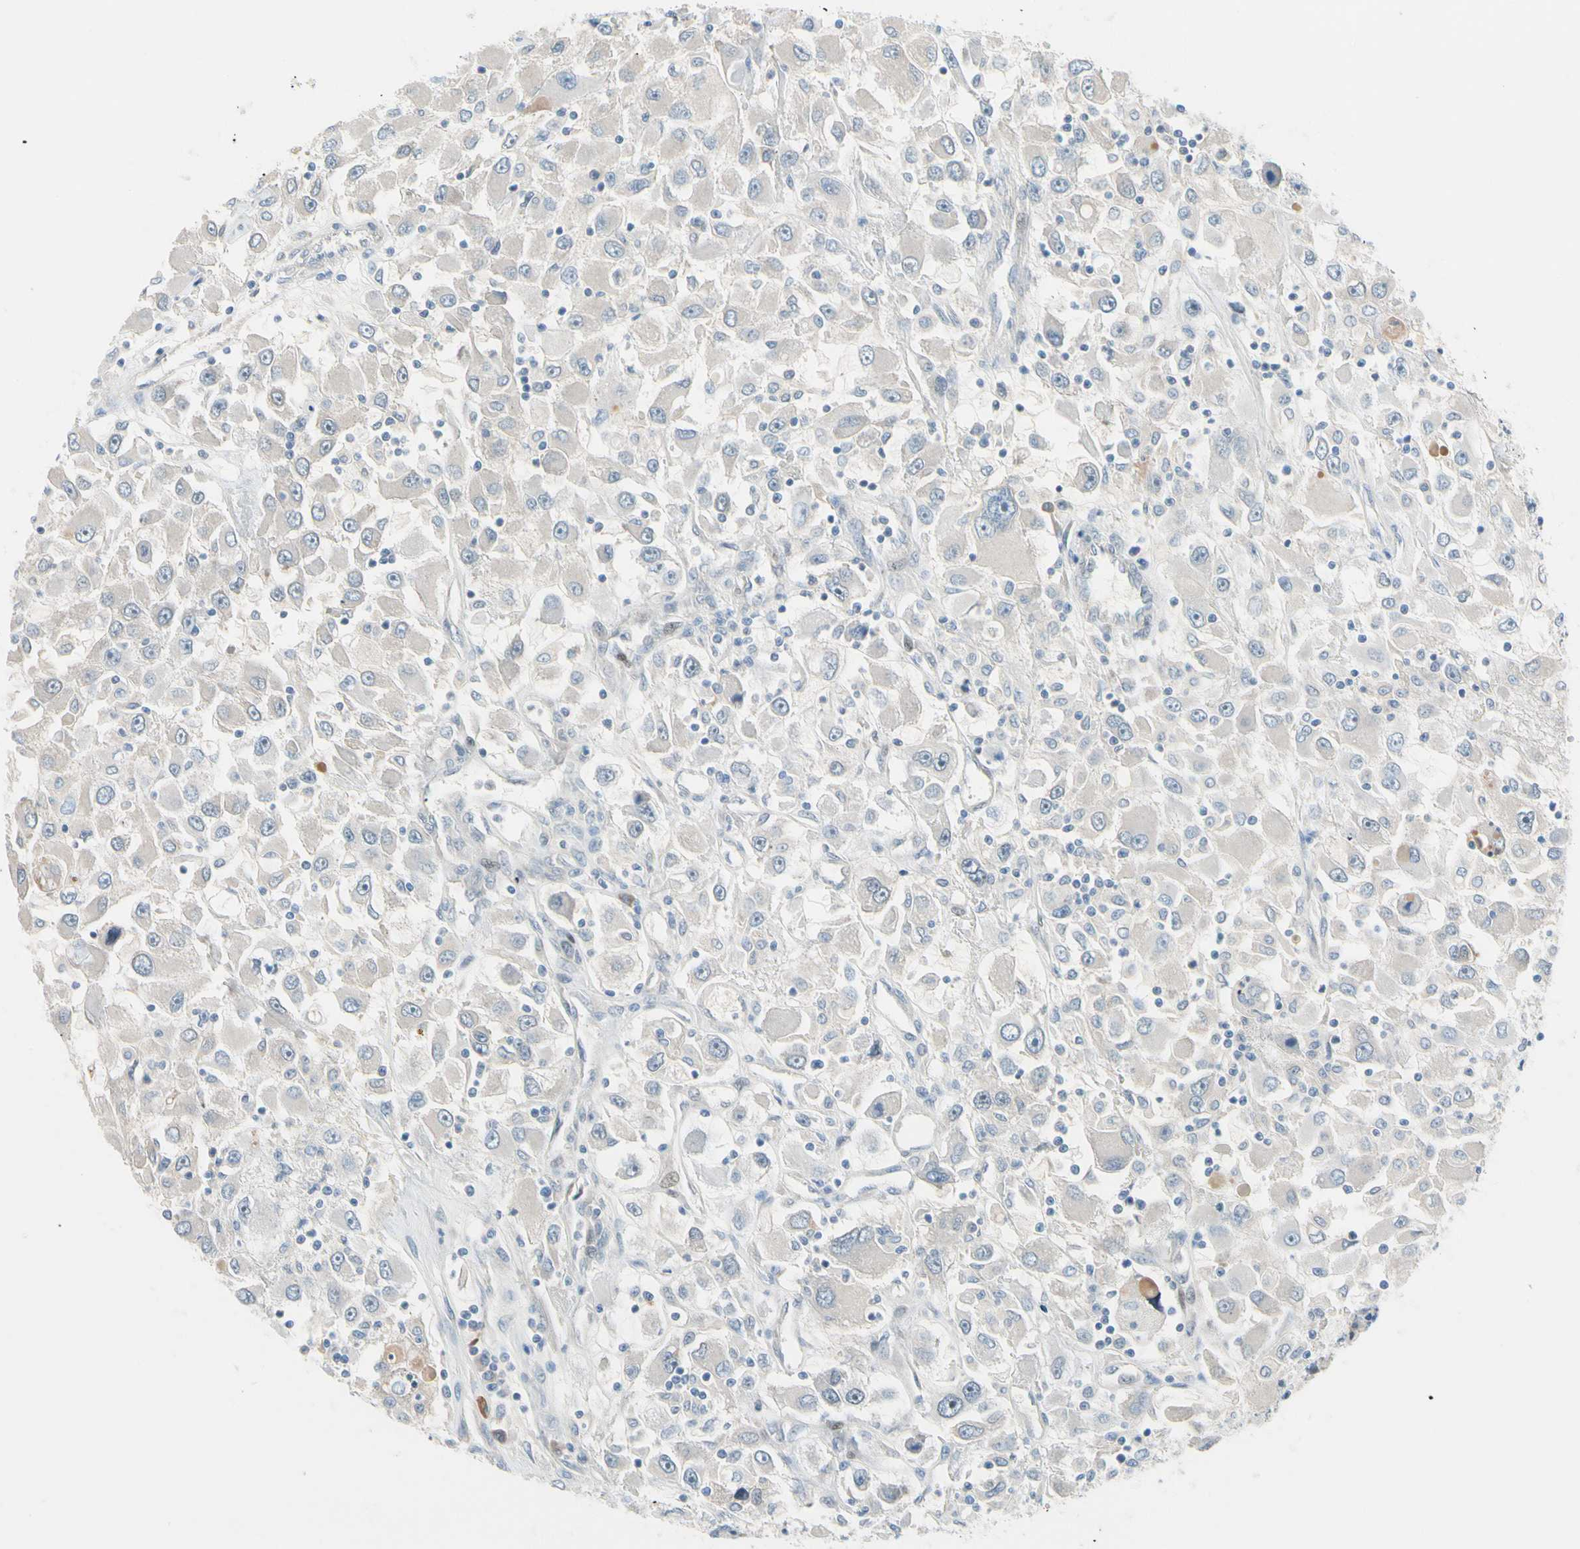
{"staining": {"intensity": "negative", "quantity": "none", "location": "none"}, "tissue": "renal cancer", "cell_type": "Tumor cells", "image_type": "cancer", "snomed": [{"axis": "morphology", "description": "Adenocarcinoma, NOS"}, {"axis": "topography", "description": "Kidney"}], "caption": "Immunohistochemistry (IHC) photomicrograph of neoplastic tissue: renal adenocarcinoma stained with DAB (3,3'-diaminobenzidine) exhibits no significant protein staining in tumor cells.", "gene": "CFAP36", "patient": {"sex": "female", "age": 52}}